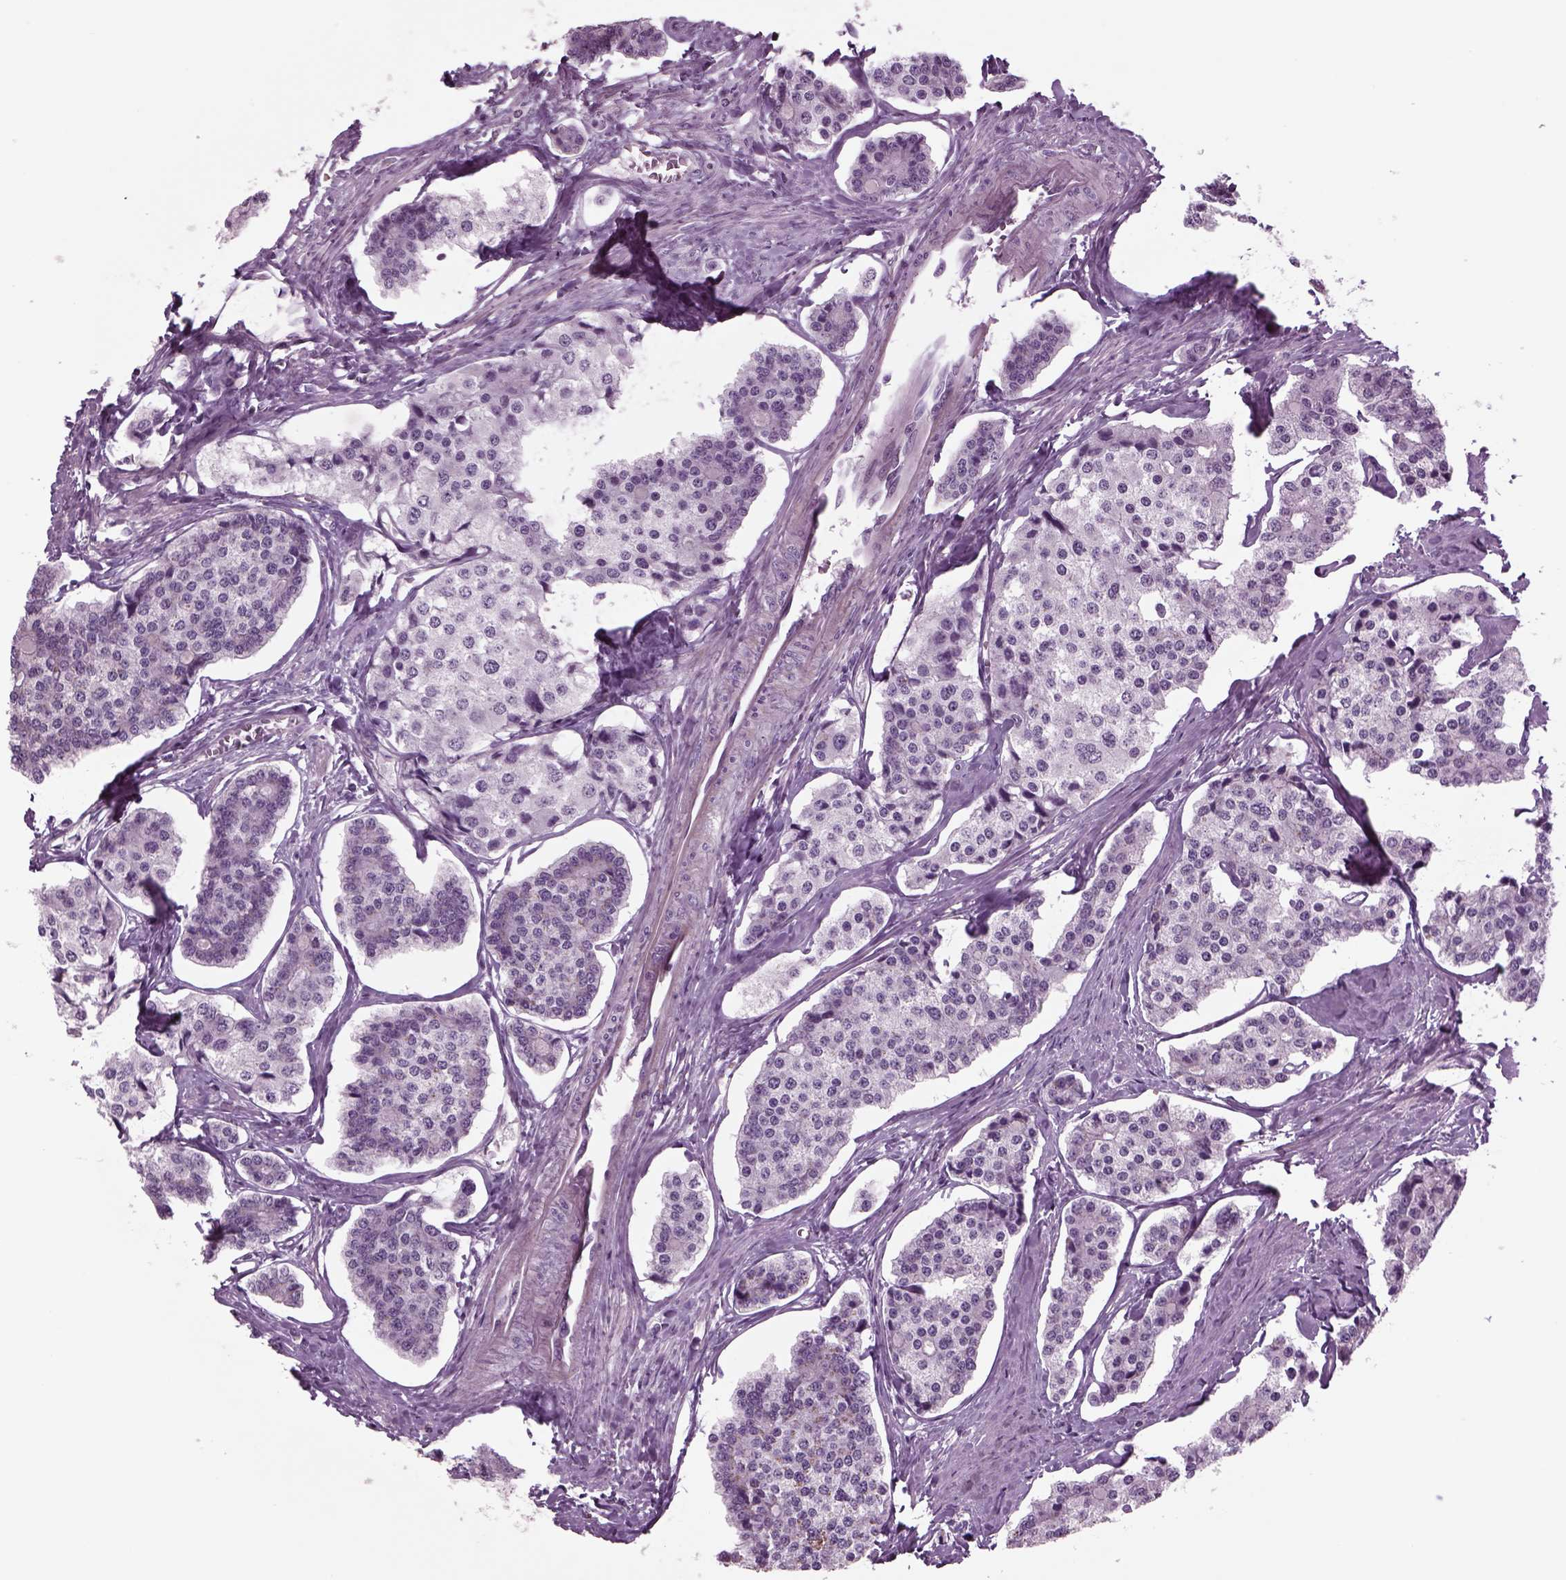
{"staining": {"intensity": "negative", "quantity": "none", "location": "none"}, "tissue": "carcinoid", "cell_type": "Tumor cells", "image_type": "cancer", "snomed": [{"axis": "morphology", "description": "Carcinoid, malignant, NOS"}, {"axis": "topography", "description": "Small intestine"}], "caption": "Immunohistochemical staining of human carcinoid displays no significant positivity in tumor cells. (DAB immunohistochemistry (IHC), high magnification).", "gene": "ODF3", "patient": {"sex": "female", "age": 65}}